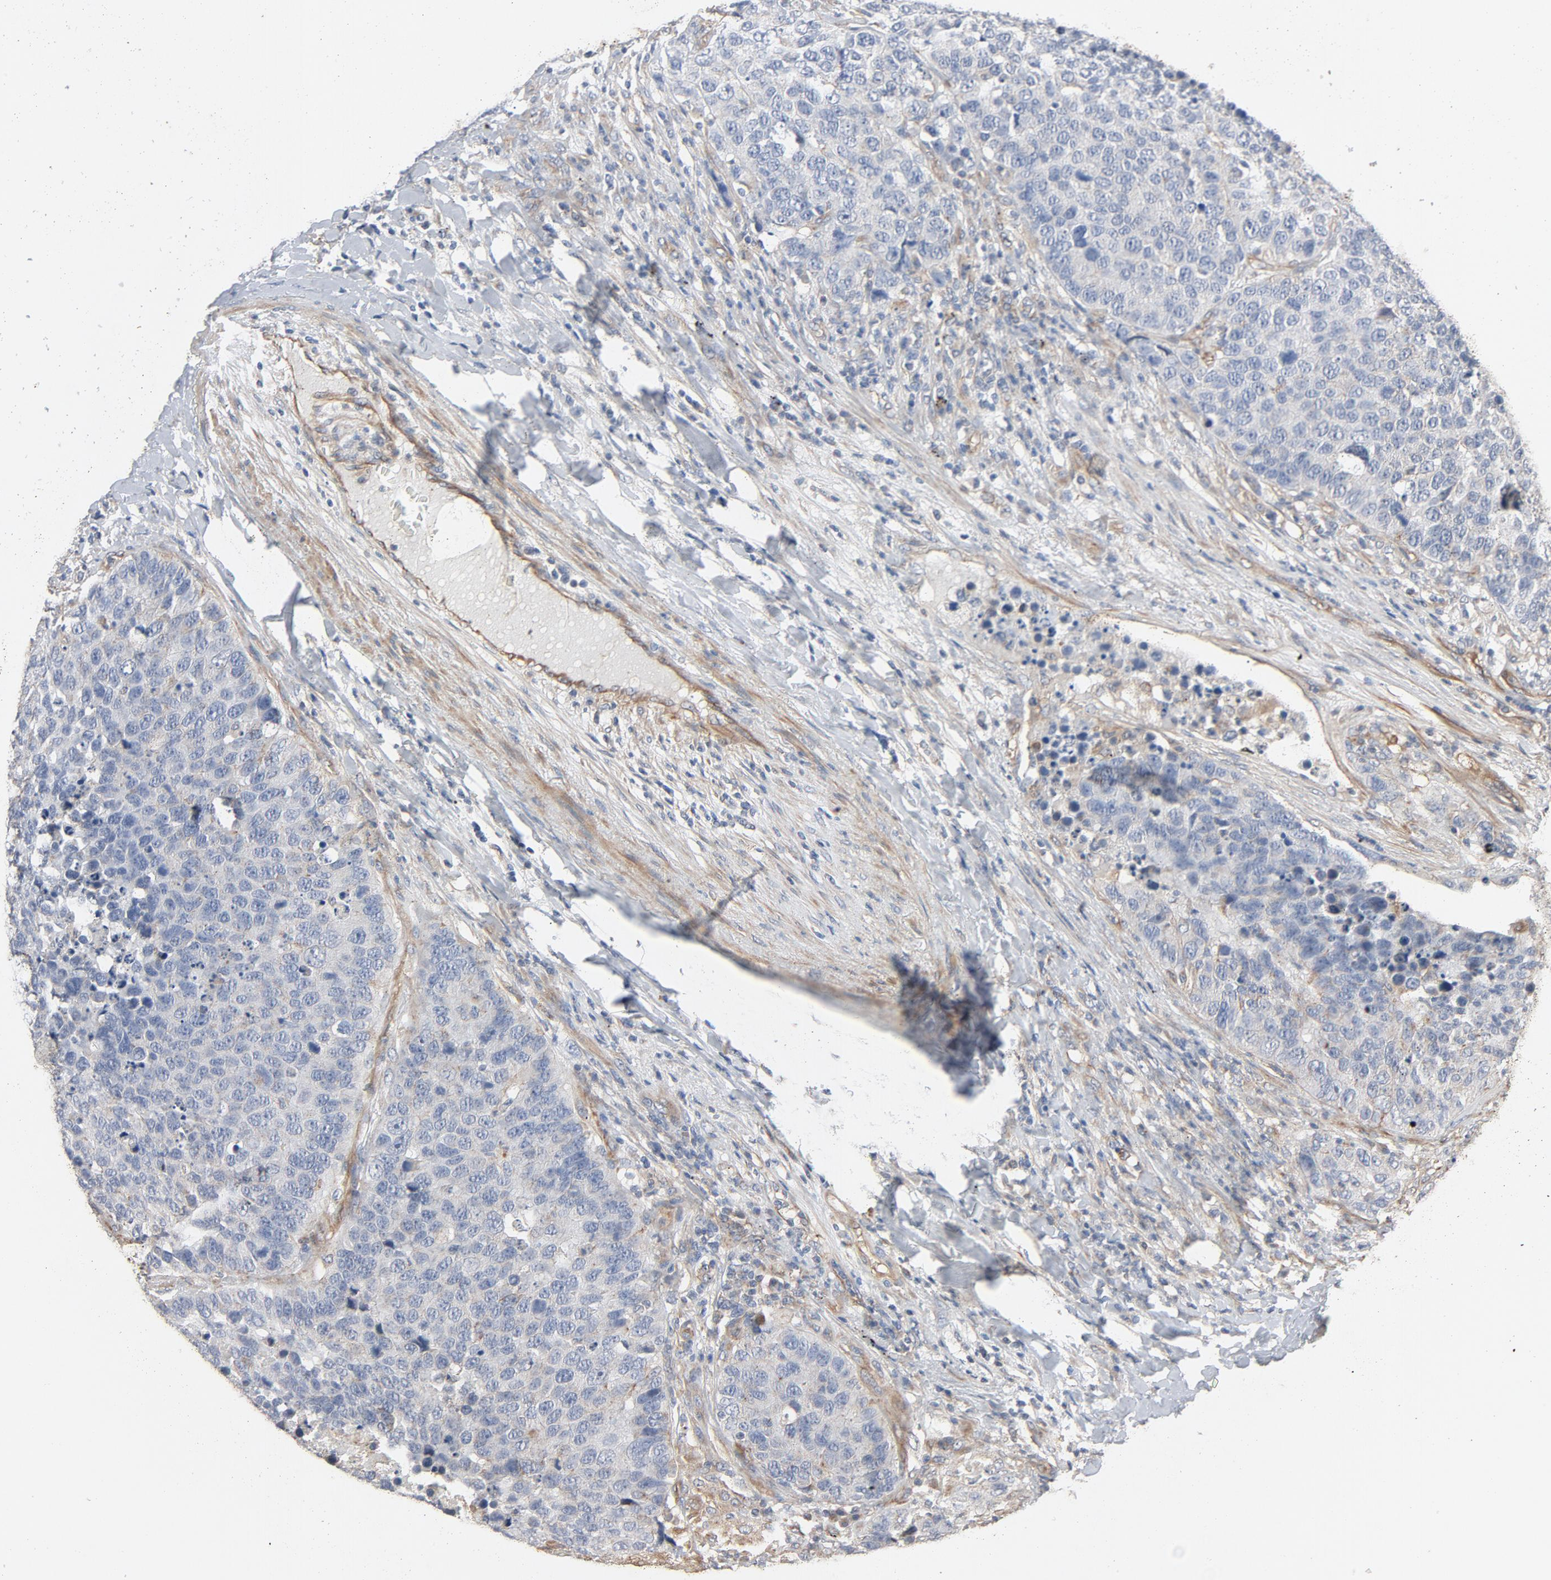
{"staining": {"intensity": "negative", "quantity": "none", "location": "none"}, "tissue": "carcinoid", "cell_type": "Tumor cells", "image_type": "cancer", "snomed": [{"axis": "morphology", "description": "Carcinoid, malignant, NOS"}, {"axis": "topography", "description": "Lung"}], "caption": "Tumor cells show no significant positivity in carcinoid.", "gene": "TRIOBP", "patient": {"sex": "male", "age": 60}}